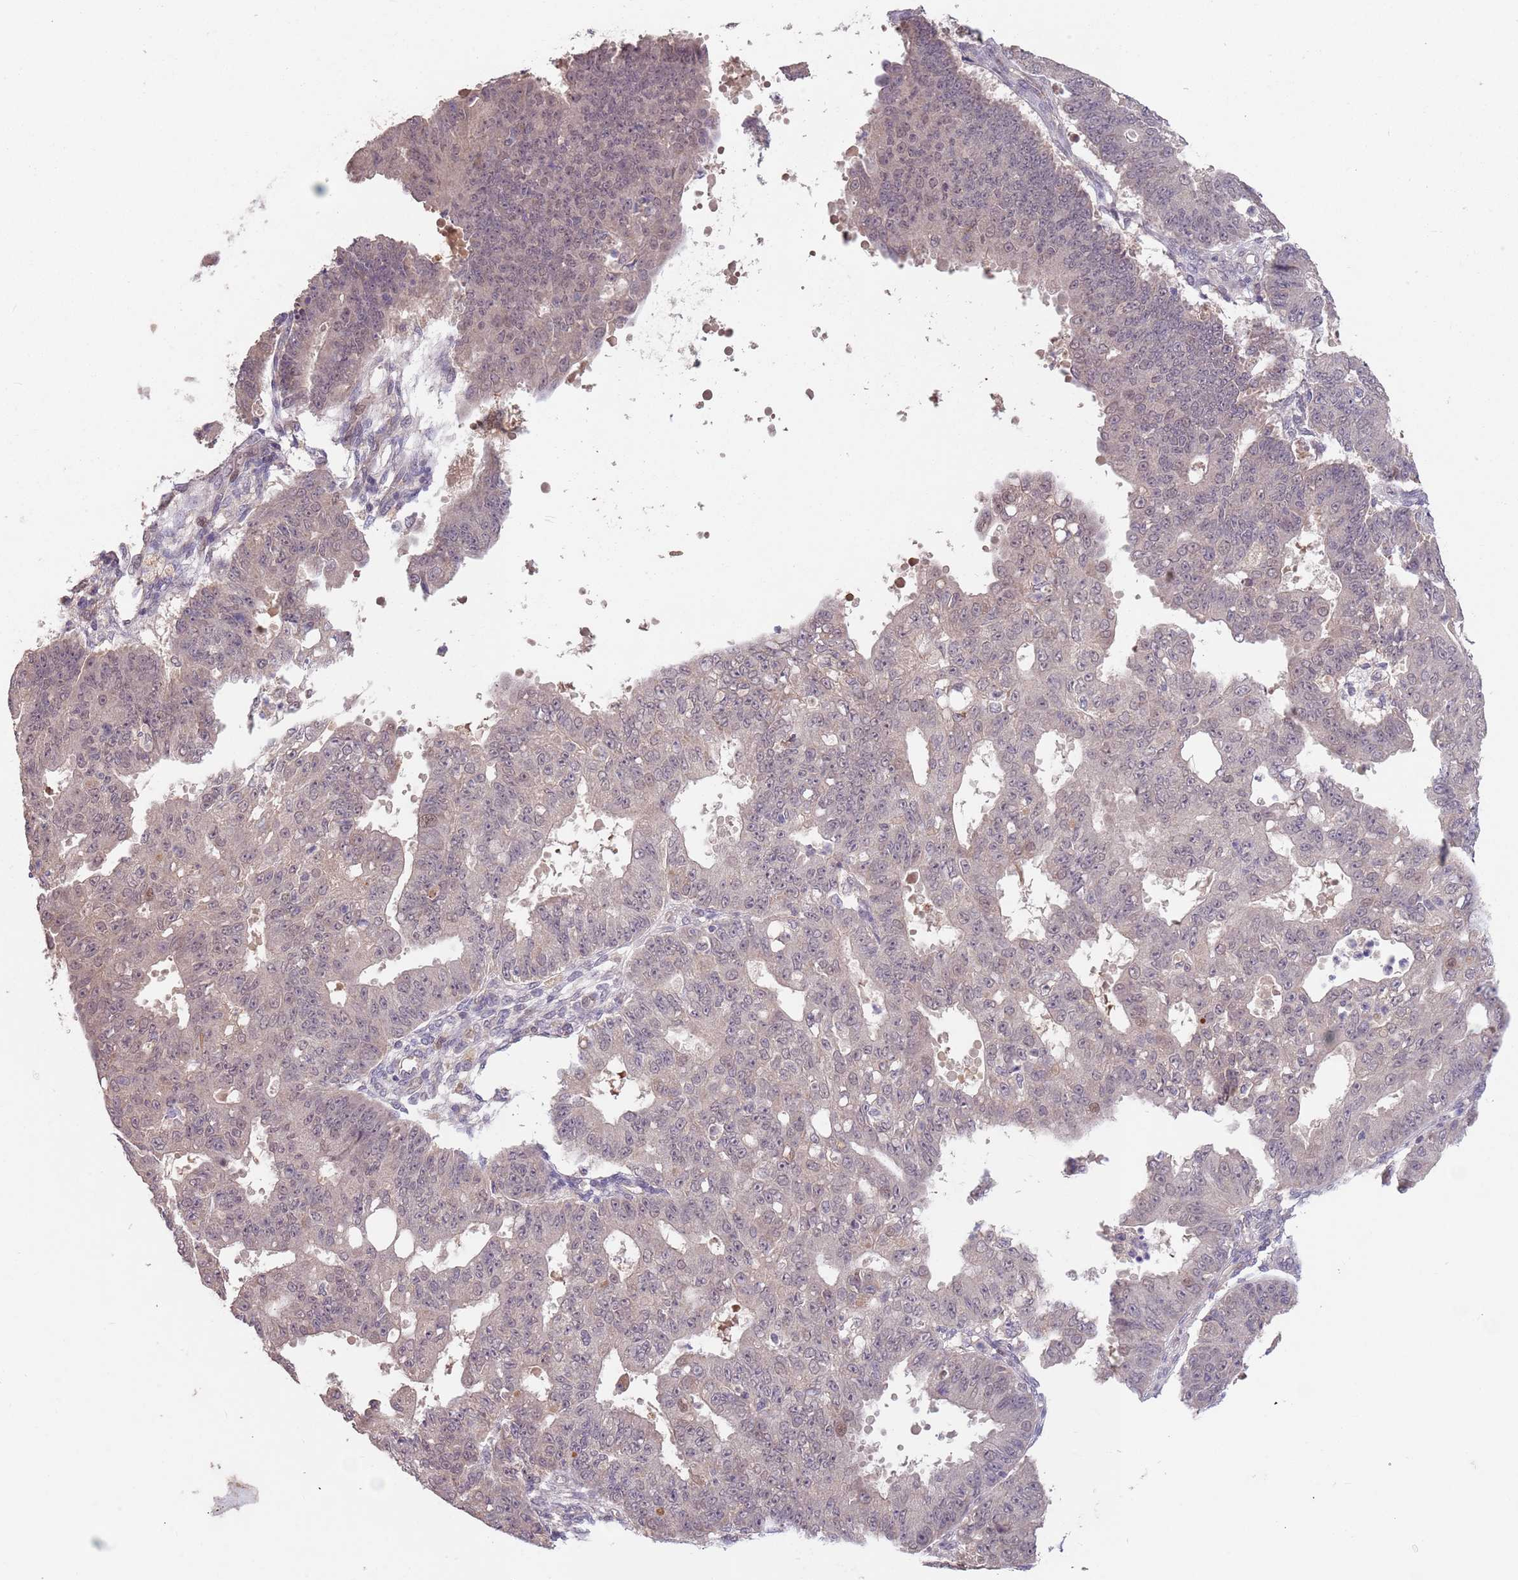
{"staining": {"intensity": "weak", "quantity": "<25%", "location": "cytoplasmic/membranous,nuclear"}, "tissue": "ovarian cancer", "cell_type": "Tumor cells", "image_type": "cancer", "snomed": [{"axis": "morphology", "description": "Carcinoma, endometroid"}, {"axis": "topography", "description": "Appendix"}, {"axis": "topography", "description": "Ovary"}], "caption": "This is a image of immunohistochemistry (IHC) staining of ovarian cancer, which shows no expression in tumor cells. (DAB (3,3'-diaminobenzidine) IHC with hematoxylin counter stain).", "gene": "MEI1", "patient": {"sex": "female", "age": 42}}